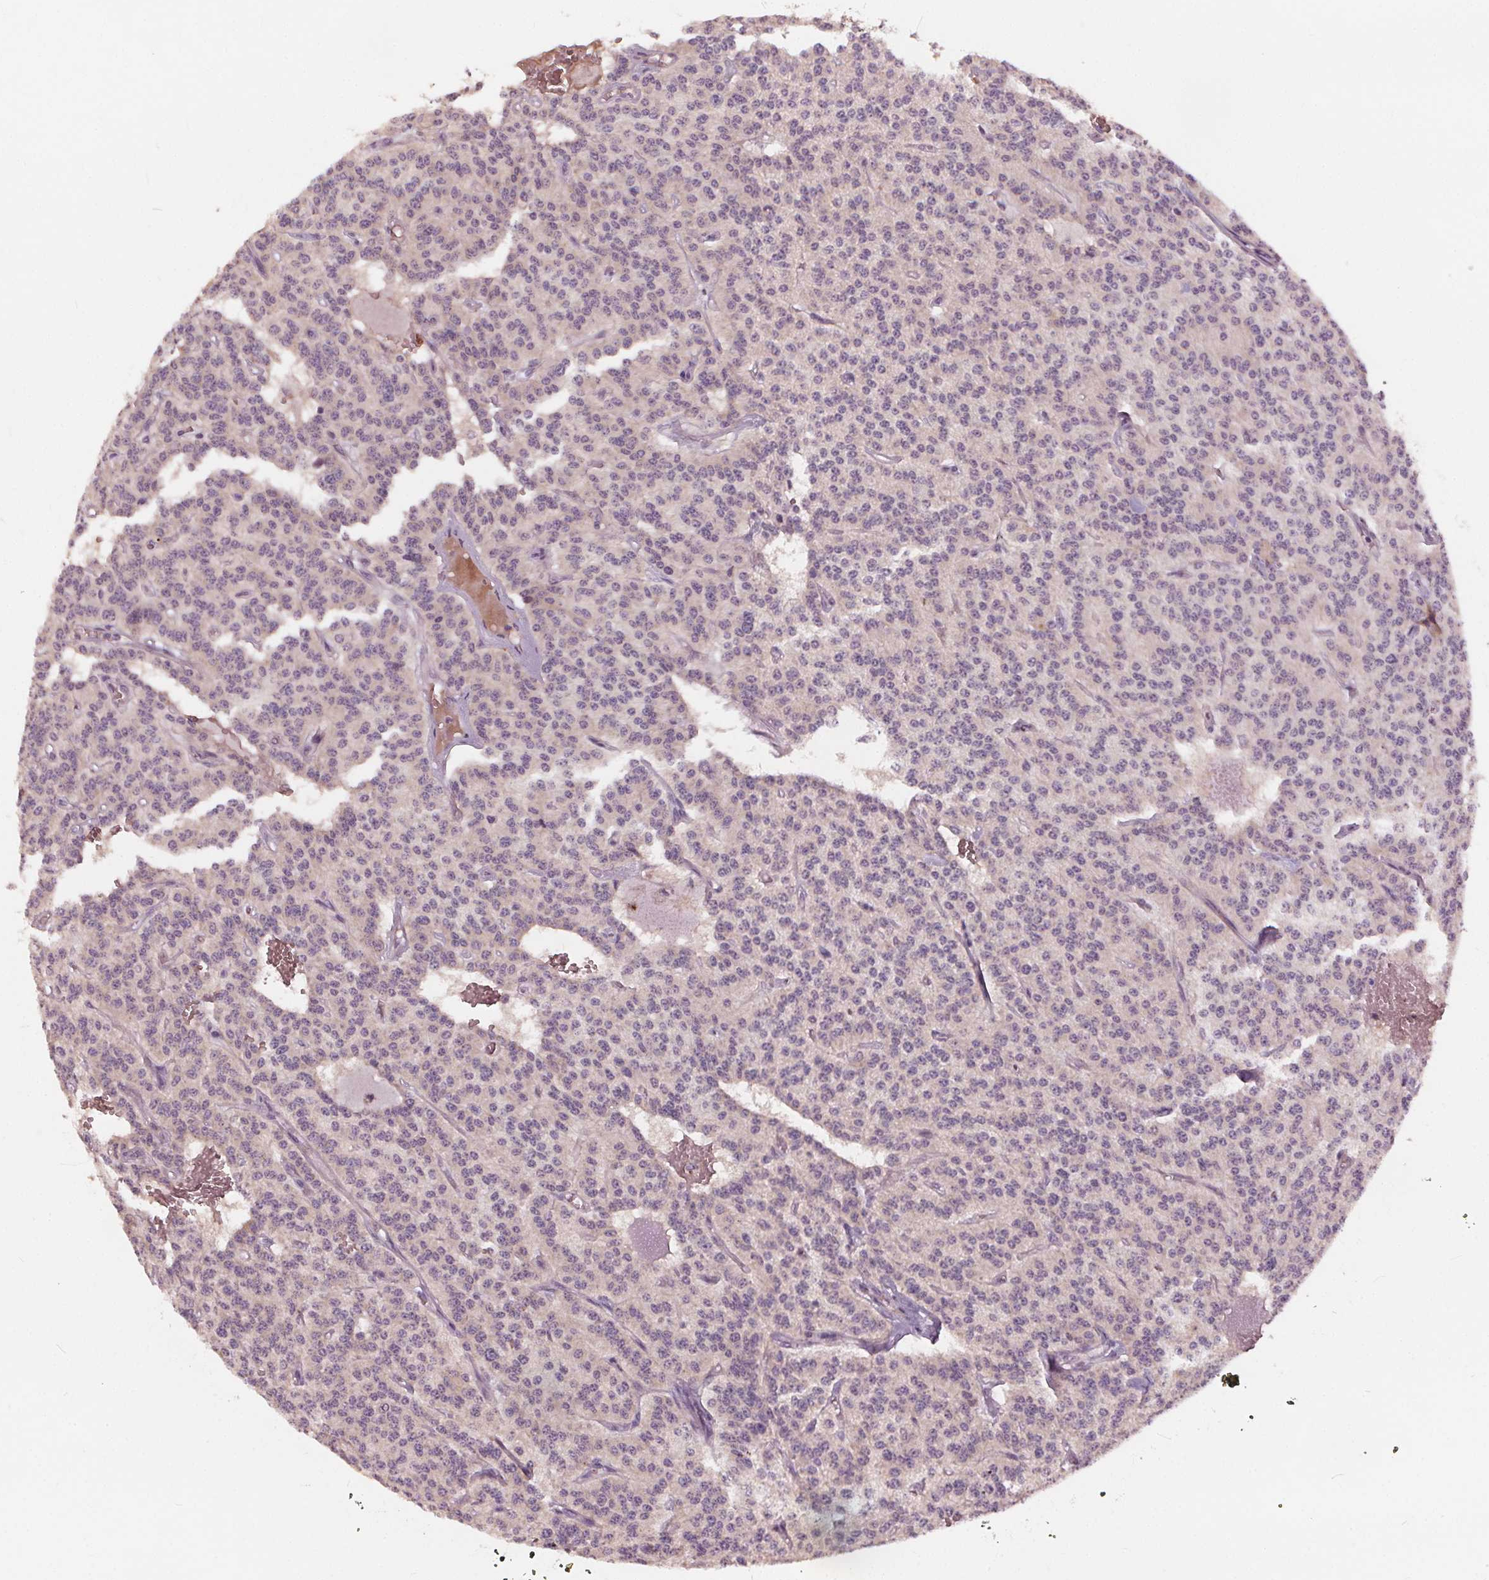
{"staining": {"intensity": "negative", "quantity": "none", "location": "none"}, "tissue": "carcinoid", "cell_type": "Tumor cells", "image_type": "cancer", "snomed": [{"axis": "morphology", "description": "Carcinoid, malignant, NOS"}, {"axis": "topography", "description": "Lung"}], "caption": "The immunohistochemistry micrograph has no significant positivity in tumor cells of carcinoid tissue.", "gene": "IPO13", "patient": {"sex": "female", "age": 71}}